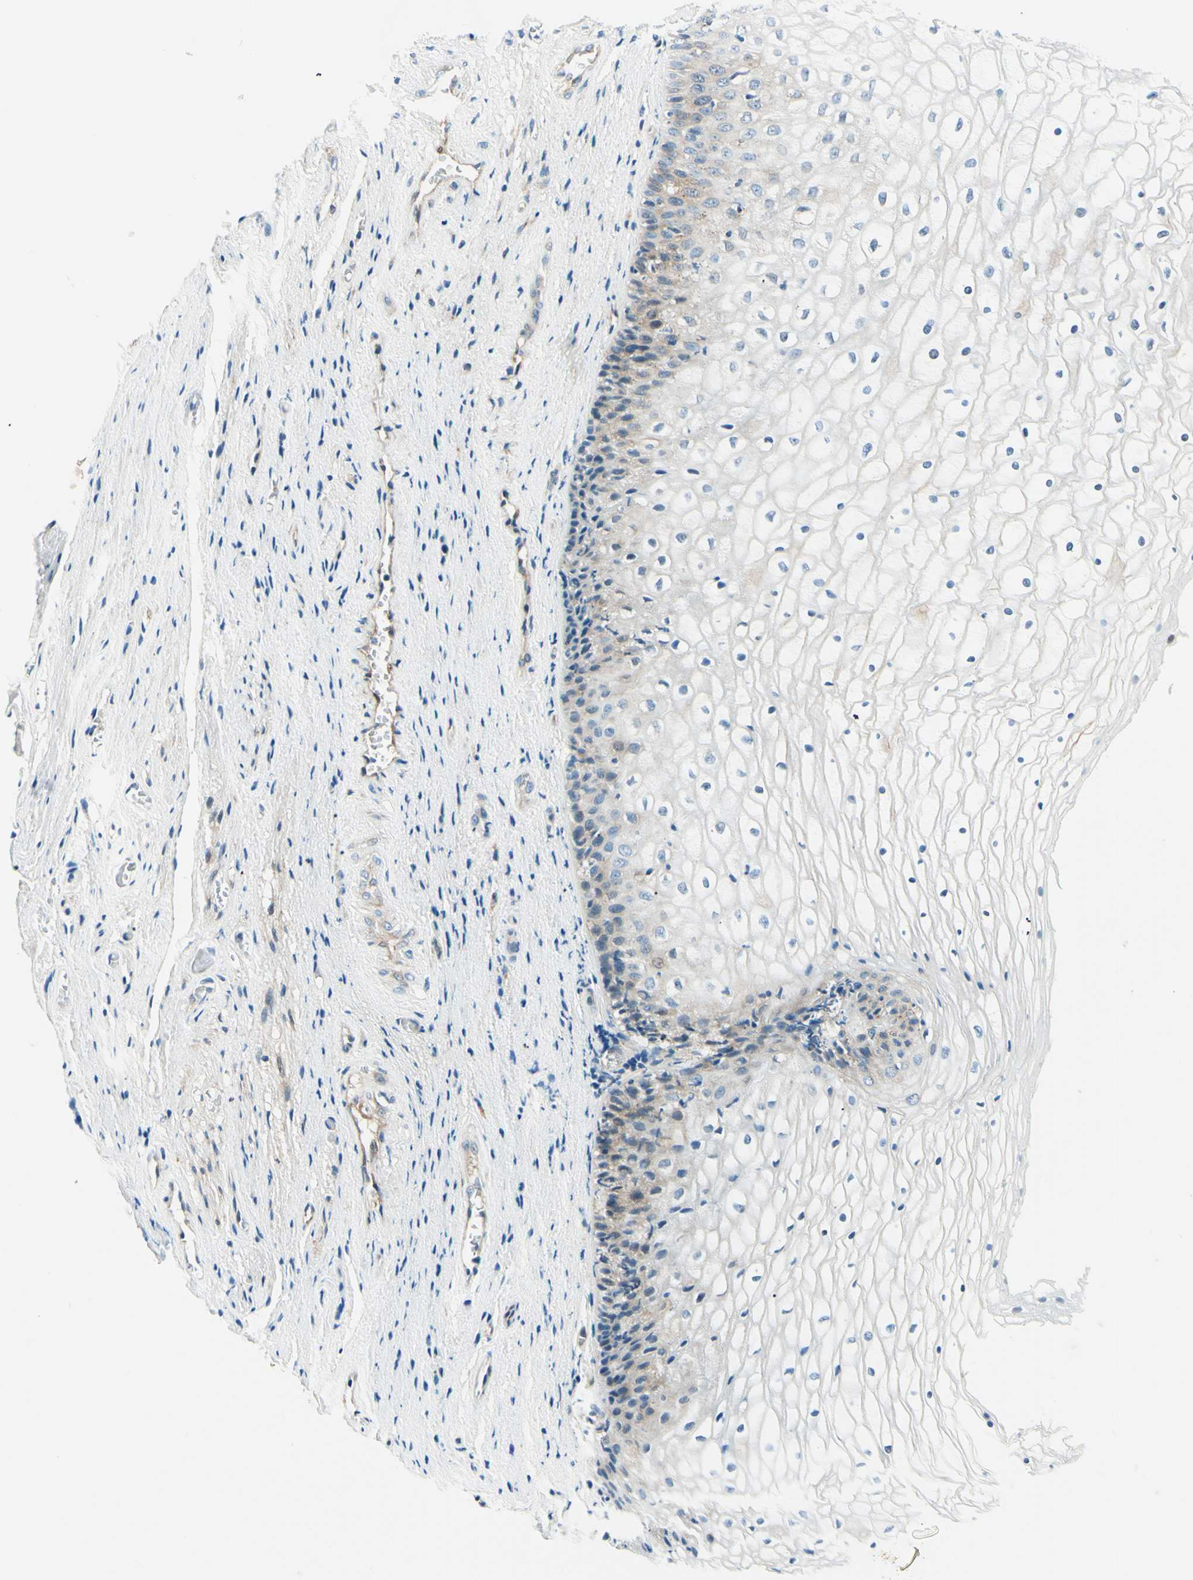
{"staining": {"intensity": "weak", "quantity": "25%-75%", "location": "cytoplasmic/membranous"}, "tissue": "vagina", "cell_type": "Squamous epithelial cells", "image_type": "normal", "snomed": [{"axis": "morphology", "description": "Normal tissue, NOS"}, {"axis": "topography", "description": "Vagina"}], "caption": "High-power microscopy captured an IHC micrograph of normal vagina, revealing weak cytoplasmic/membranous positivity in approximately 25%-75% of squamous epithelial cells. (DAB IHC, brown staining for protein, blue staining for nuclei).", "gene": "TAOK2", "patient": {"sex": "female", "age": 34}}